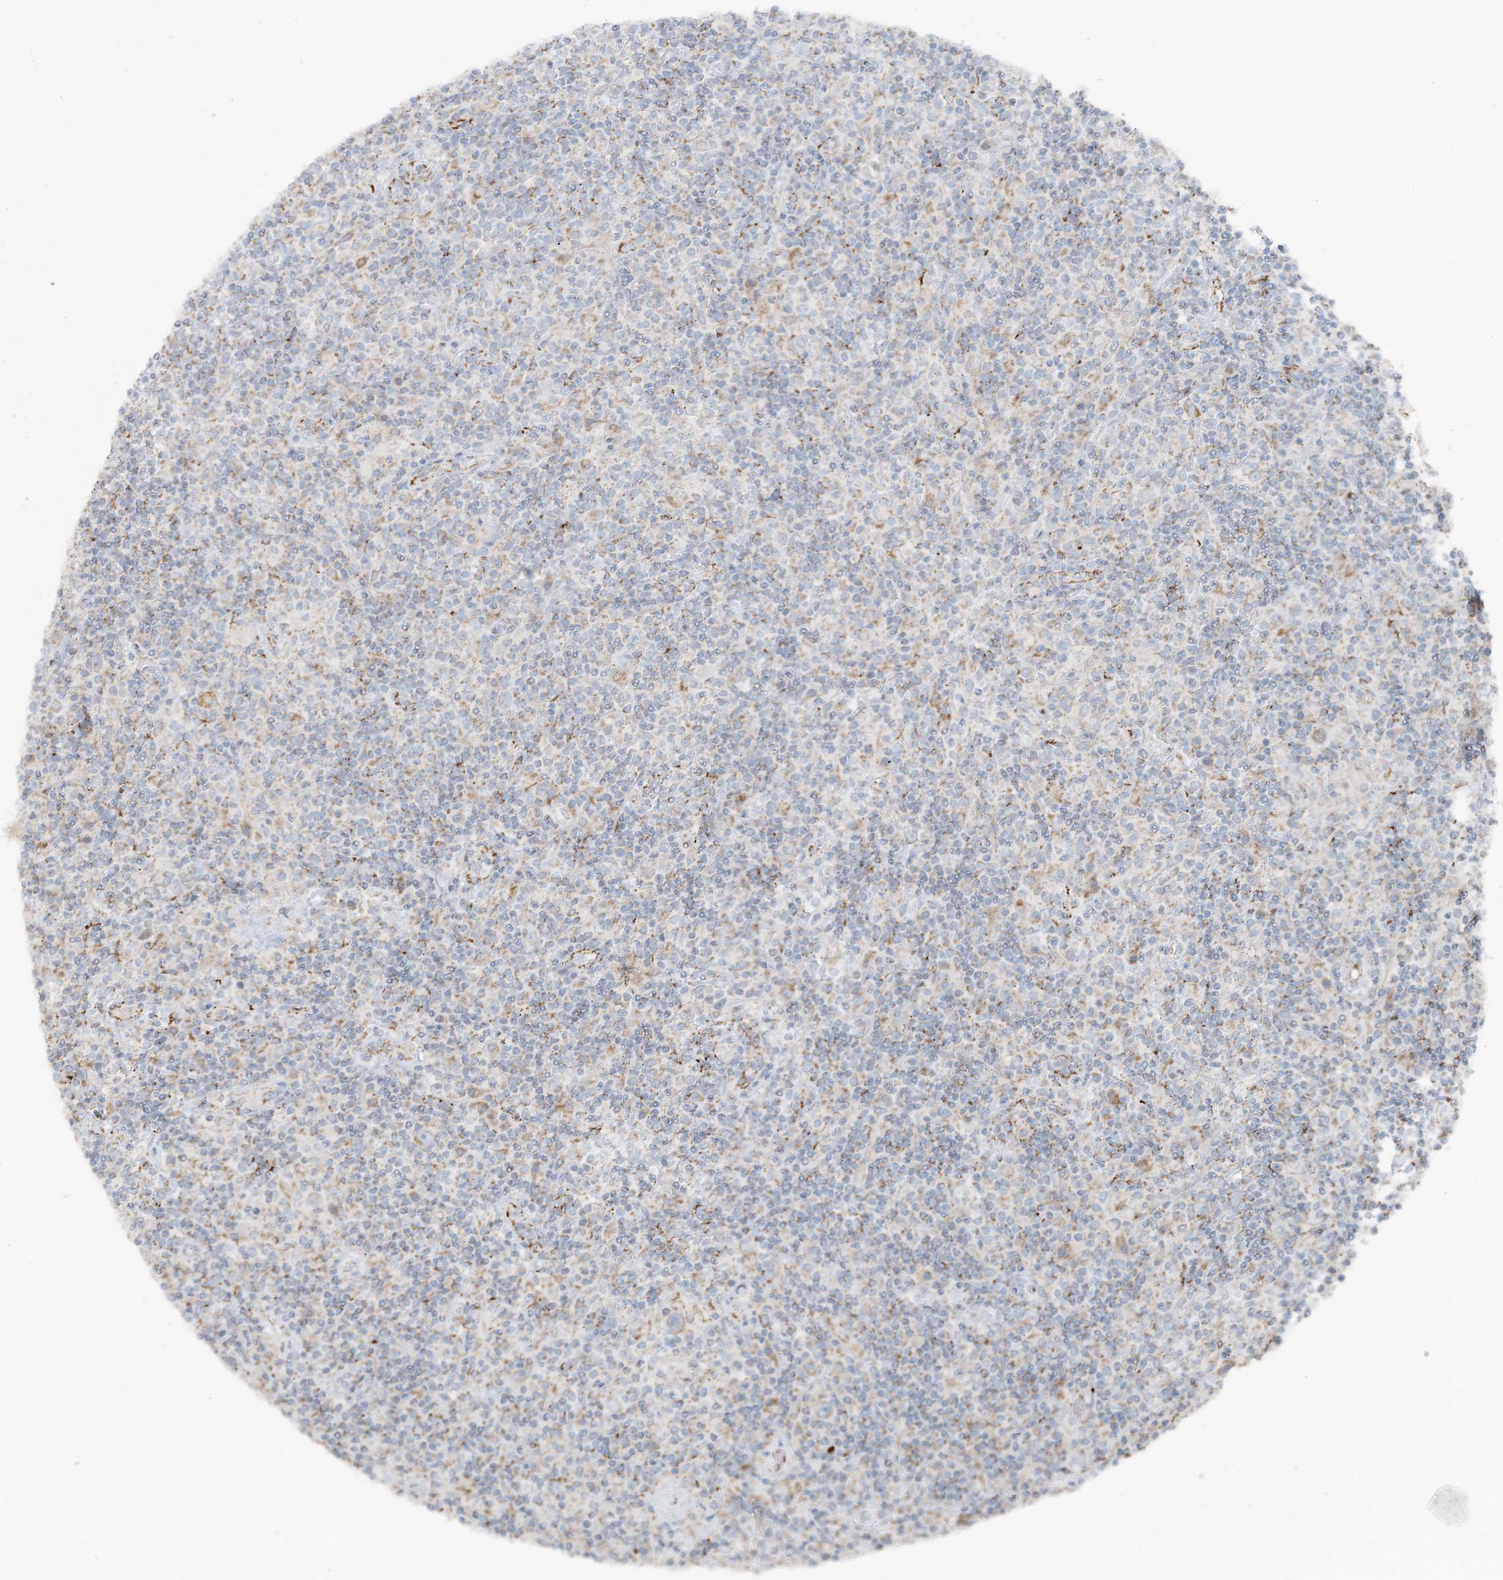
{"staining": {"intensity": "weak", "quantity": "25%-75%", "location": "cytoplasmic/membranous"}, "tissue": "lymphoma", "cell_type": "Tumor cells", "image_type": "cancer", "snomed": [{"axis": "morphology", "description": "Hodgkin's disease, NOS"}, {"axis": "topography", "description": "Lymph node"}], "caption": "Human lymphoma stained for a protein (brown) shows weak cytoplasmic/membranous positive expression in approximately 25%-75% of tumor cells.", "gene": "PCCB", "patient": {"sex": "male", "age": 70}}